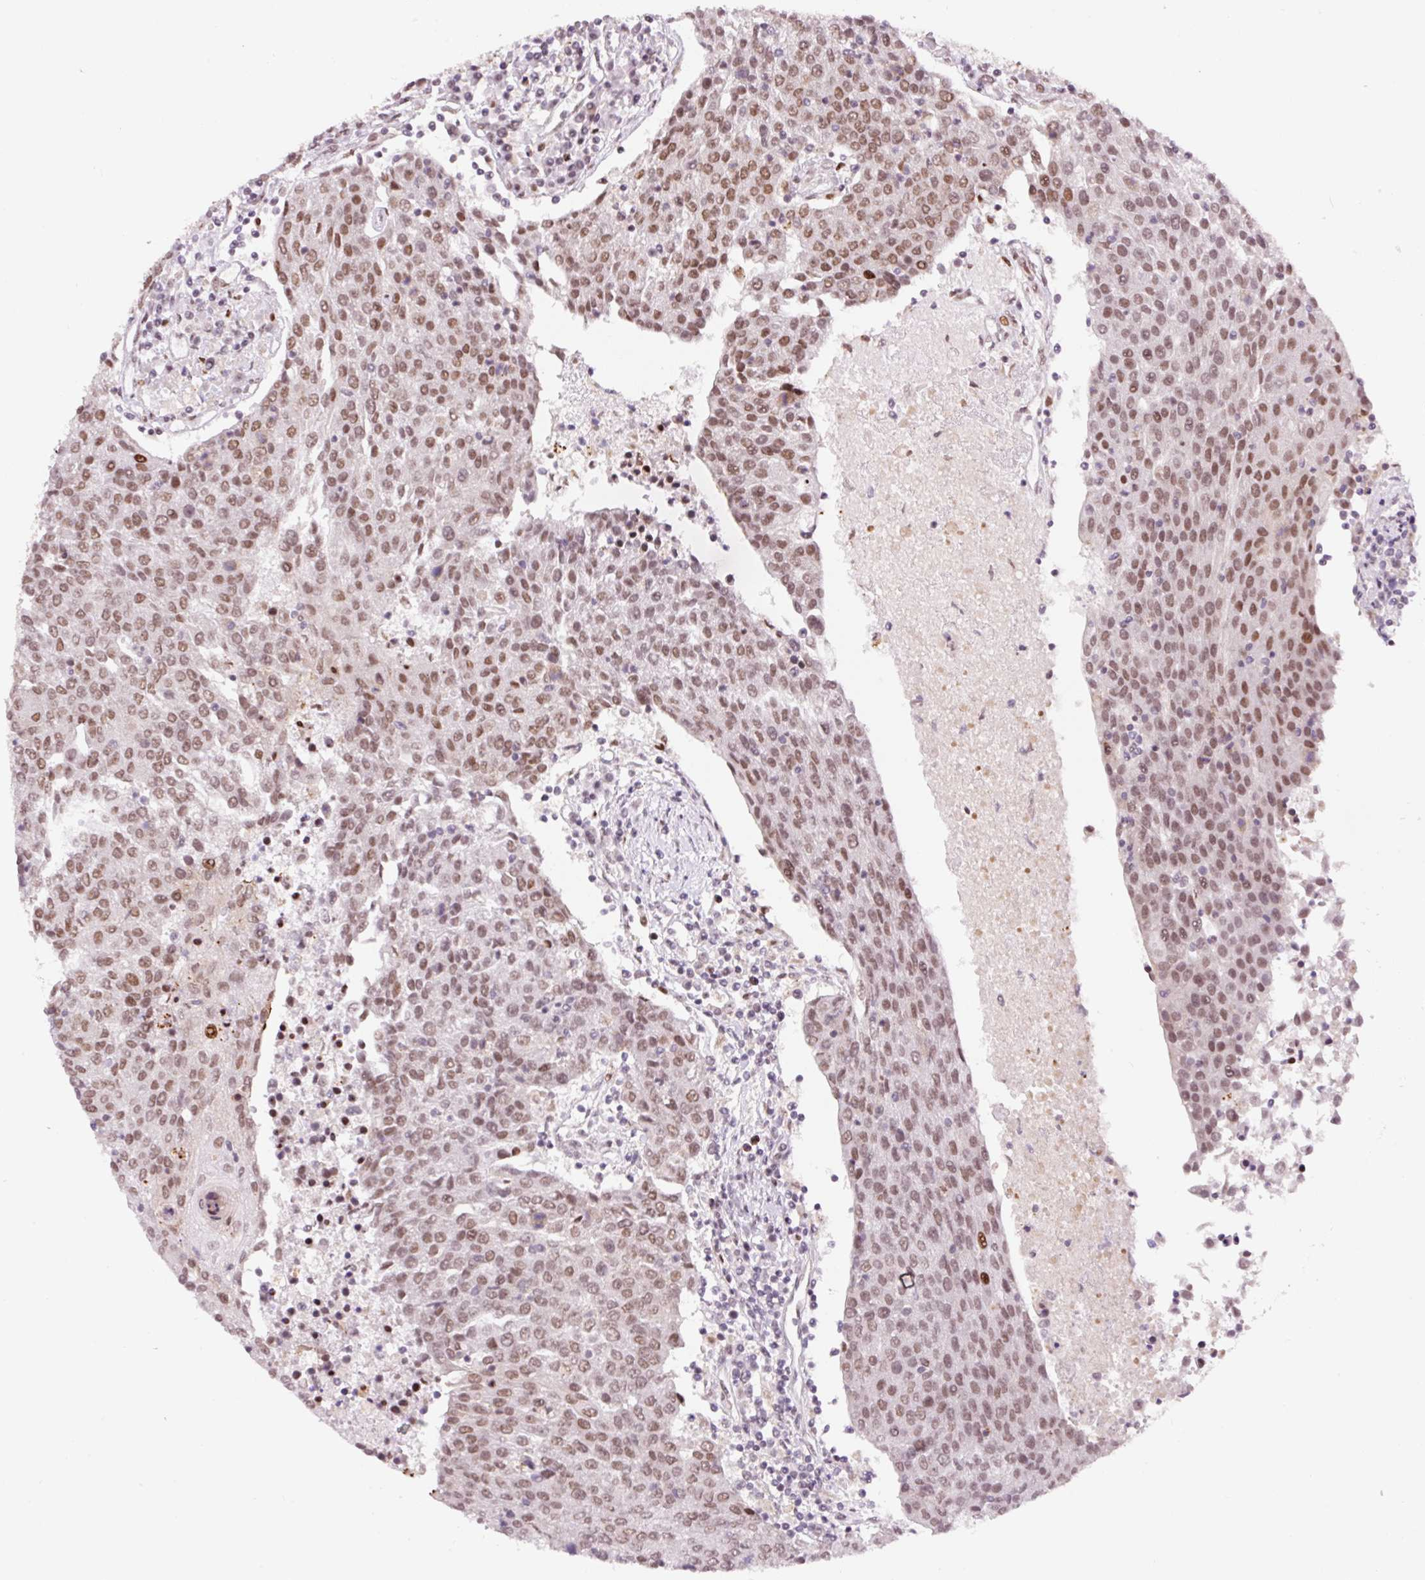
{"staining": {"intensity": "moderate", "quantity": ">75%", "location": "nuclear"}, "tissue": "urothelial cancer", "cell_type": "Tumor cells", "image_type": "cancer", "snomed": [{"axis": "morphology", "description": "Urothelial carcinoma, High grade"}, {"axis": "topography", "description": "Urinary bladder"}], "caption": "Protein analysis of high-grade urothelial carcinoma tissue shows moderate nuclear positivity in approximately >75% of tumor cells.", "gene": "CCNL2", "patient": {"sex": "female", "age": 85}}